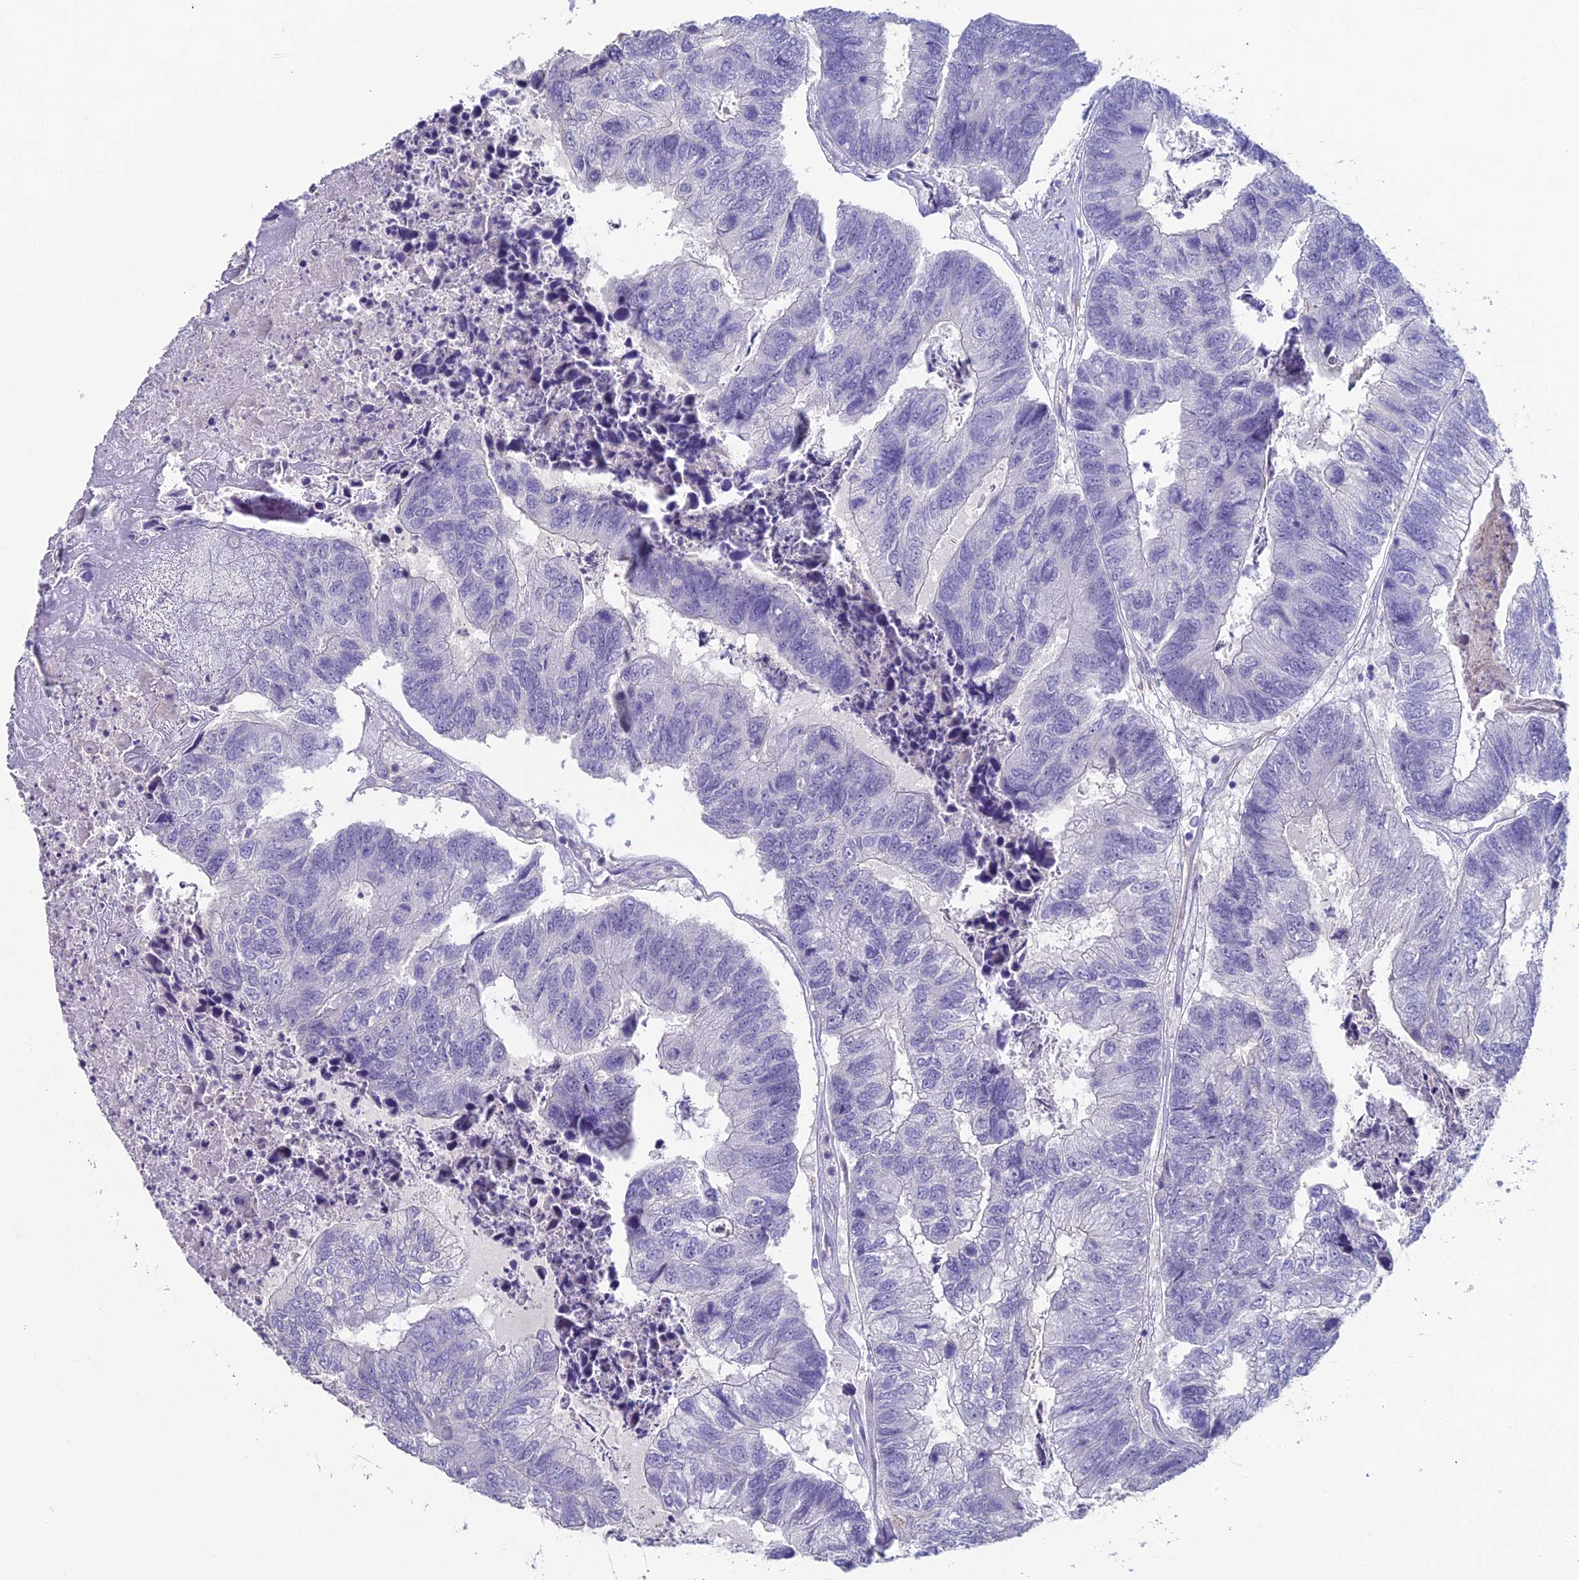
{"staining": {"intensity": "negative", "quantity": "none", "location": "none"}, "tissue": "colorectal cancer", "cell_type": "Tumor cells", "image_type": "cancer", "snomed": [{"axis": "morphology", "description": "Adenocarcinoma, NOS"}, {"axis": "topography", "description": "Colon"}], "caption": "This is an immunohistochemistry photomicrograph of human colorectal cancer. There is no staining in tumor cells.", "gene": "NCAM1", "patient": {"sex": "female", "age": 67}}